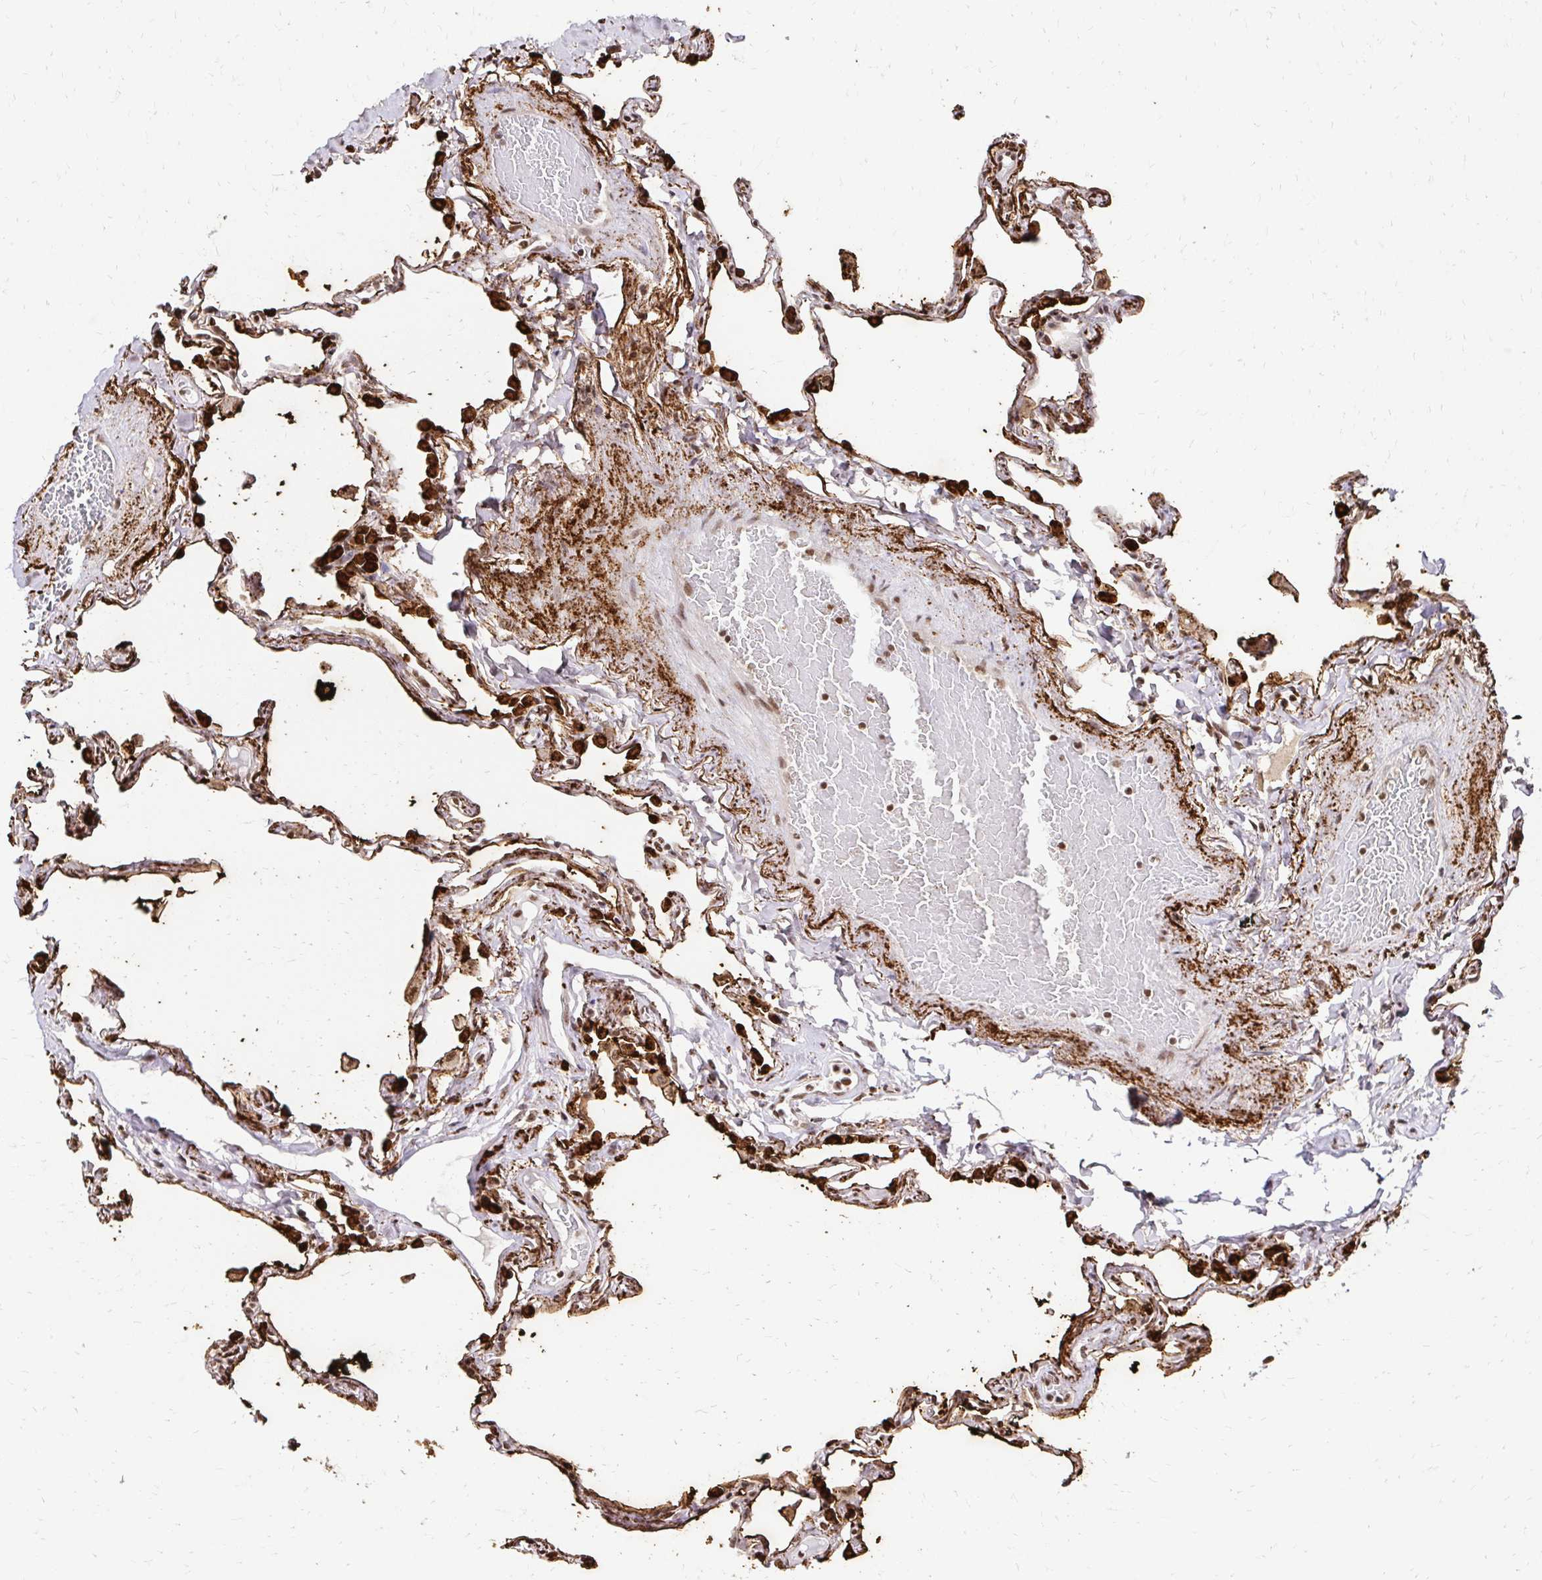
{"staining": {"intensity": "strong", "quantity": ">75%", "location": "cytoplasmic/membranous,nuclear"}, "tissue": "lung", "cell_type": "Alveolar cells", "image_type": "normal", "snomed": [{"axis": "morphology", "description": "Normal tissue, NOS"}, {"axis": "topography", "description": "Lung"}], "caption": "Alveolar cells reveal high levels of strong cytoplasmic/membranous,nuclear staining in approximately >75% of cells in normal human lung.", "gene": "GLYR1", "patient": {"sex": "female", "age": 67}}